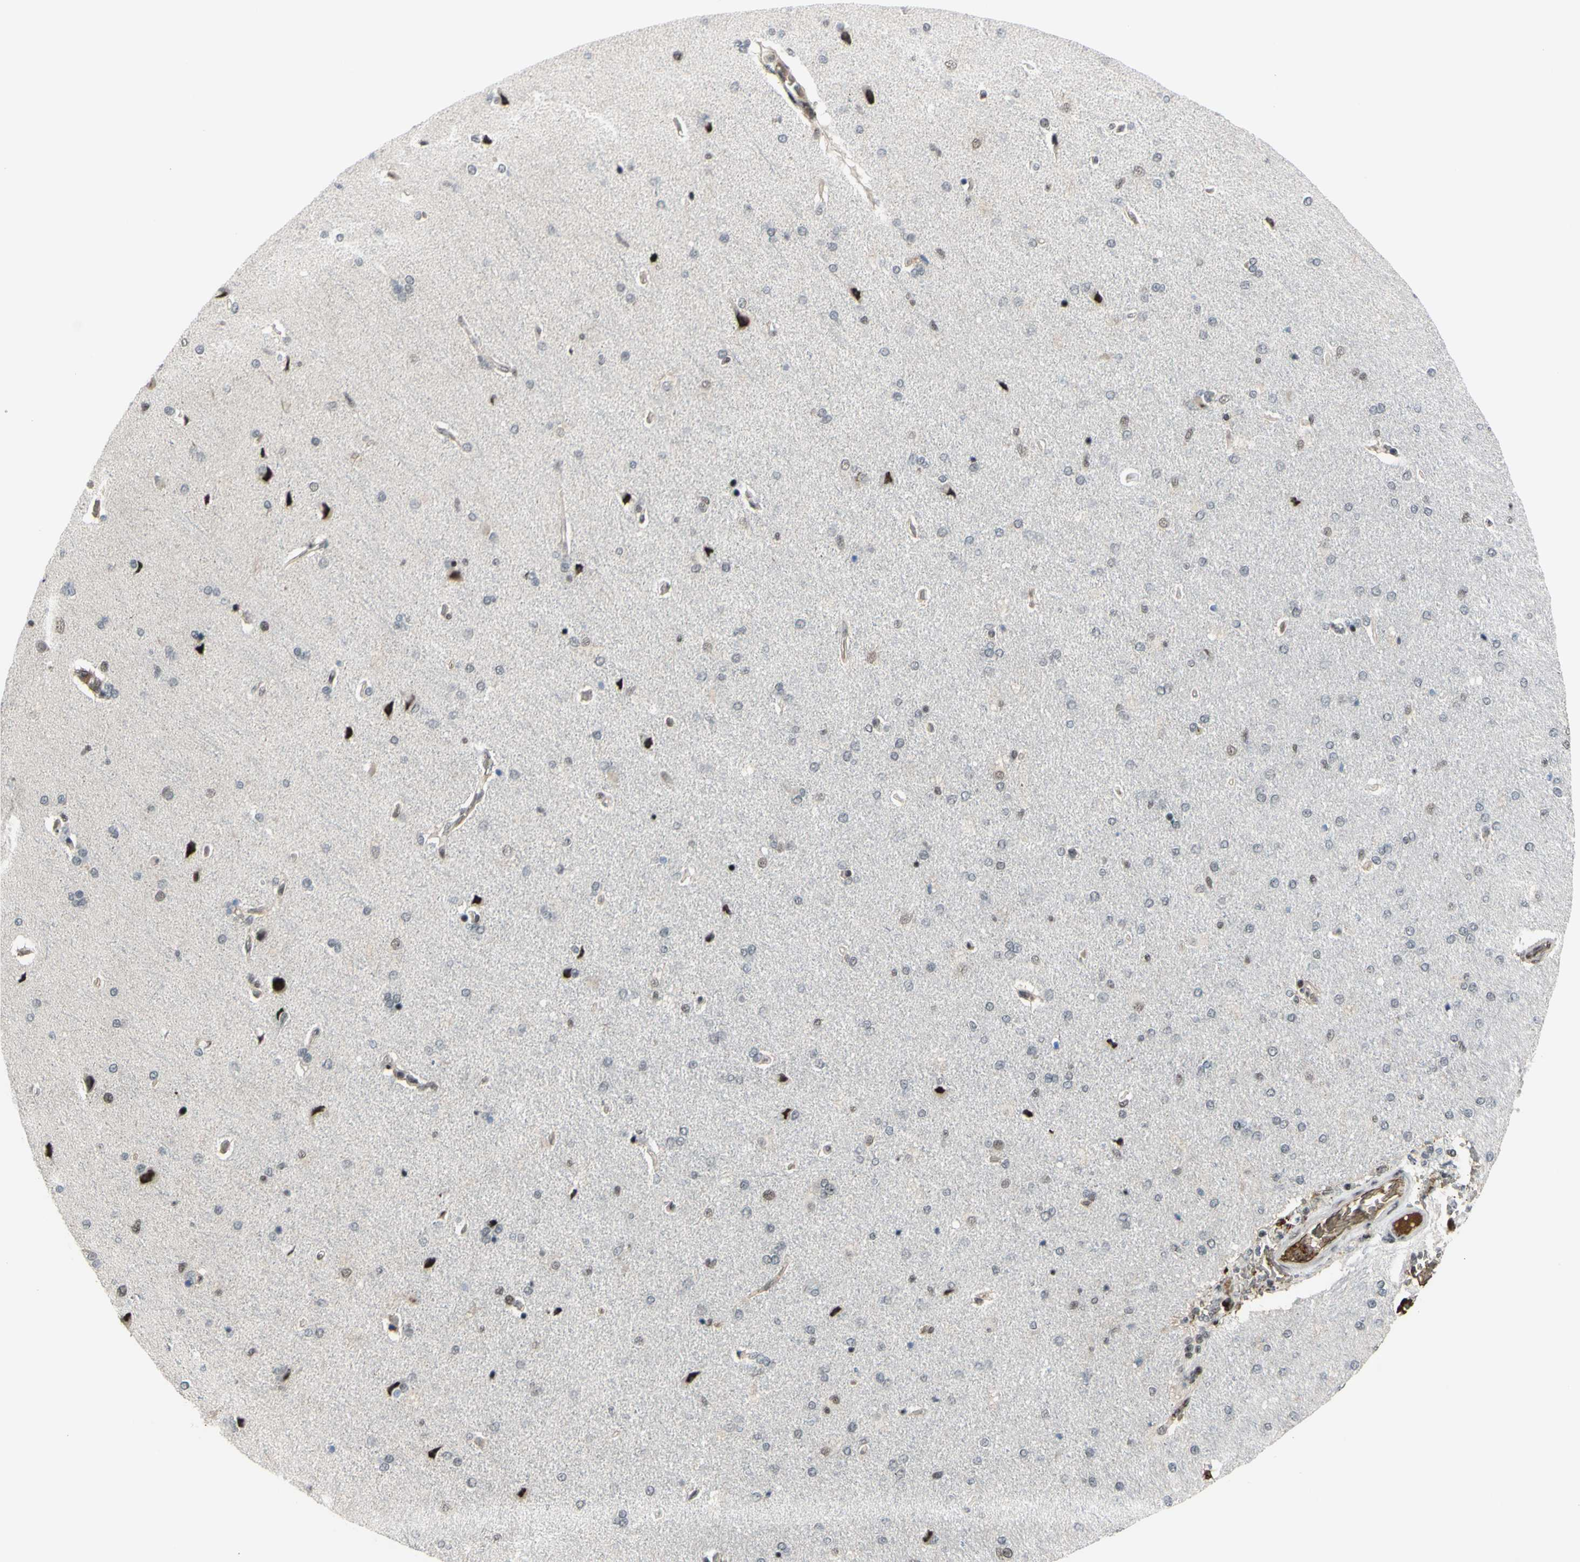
{"staining": {"intensity": "moderate", "quantity": "25%-75%", "location": "cytoplasmic/membranous"}, "tissue": "cerebral cortex", "cell_type": "Endothelial cells", "image_type": "normal", "snomed": [{"axis": "morphology", "description": "Normal tissue, NOS"}, {"axis": "topography", "description": "Cerebral cortex"}], "caption": "A medium amount of moderate cytoplasmic/membranous staining is identified in approximately 25%-75% of endothelial cells in unremarkable cerebral cortex. (Stains: DAB in brown, nuclei in blue, Microscopy: brightfield microscopy at high magnification).", "gene": "THAP12", "patient": {"sex": "male", "age": 62}}